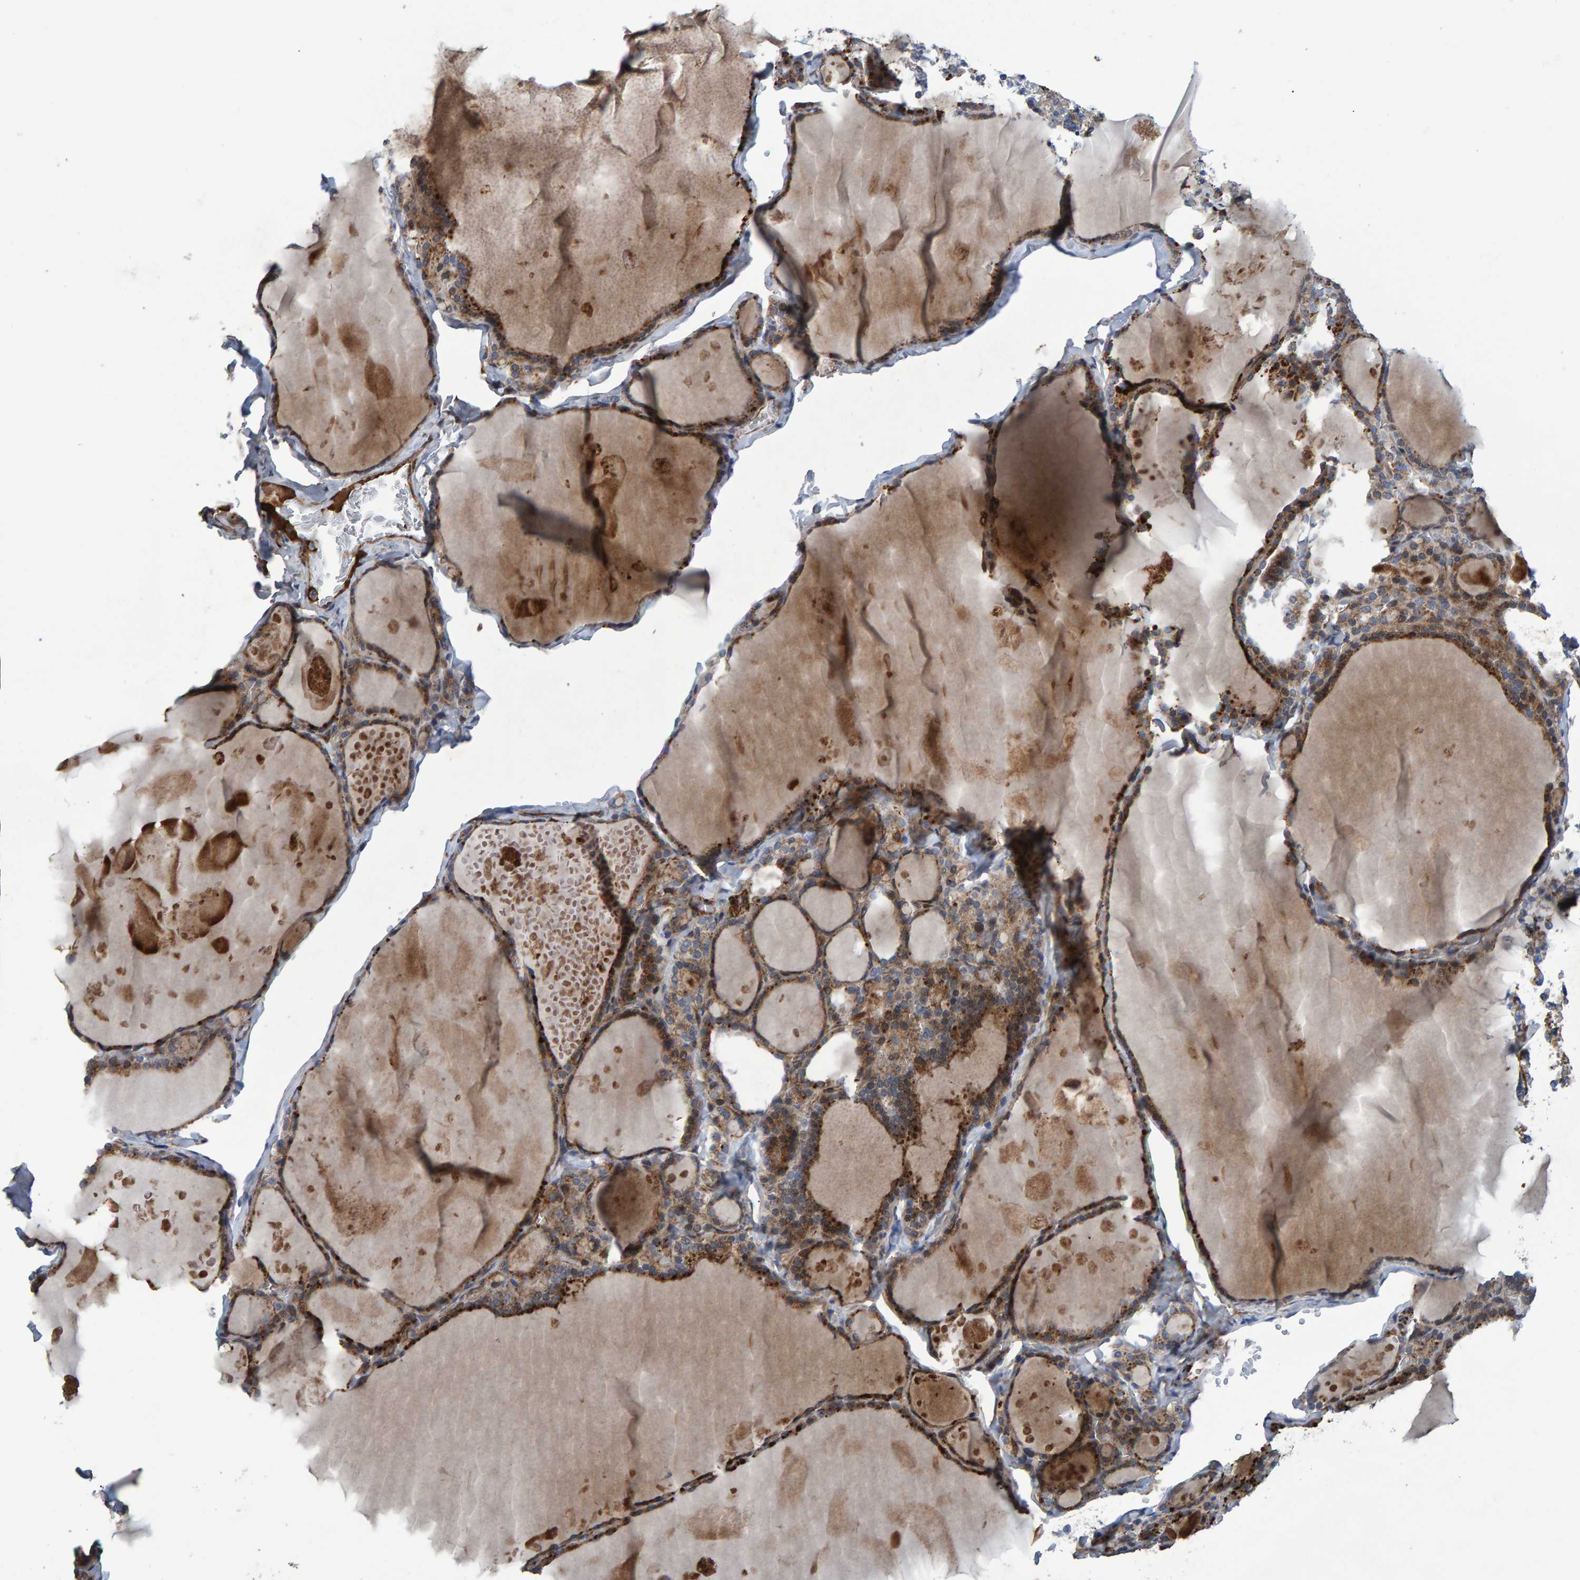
{"staining": {"intensity": "moderate", "quantity": ">75%", "location": "cytoplasmic/membranous"}, "tissue": "thyroid gland", "cell_type": "Glandular cells", "image_type": "normal", "snomed": [{"axis": "morphology", "description": "Normal tissue, NOS"}, {"axis": "topography", "description": "Thyroid gland"}], "caption": "DAB immunohistochemical staining of benign human thyroid gland reveals moderate cytoplasmic/membranous protein staining in about >75% of glandular cells. The protein of interest is stained brown, and the nuclei are stained in blue (DAB (3,3'-diaminobenzidine) IHC with brightfield microscopy, high magnification).", "gene": "SLIT2", "patient": {"sex": "male", "age": 56}}